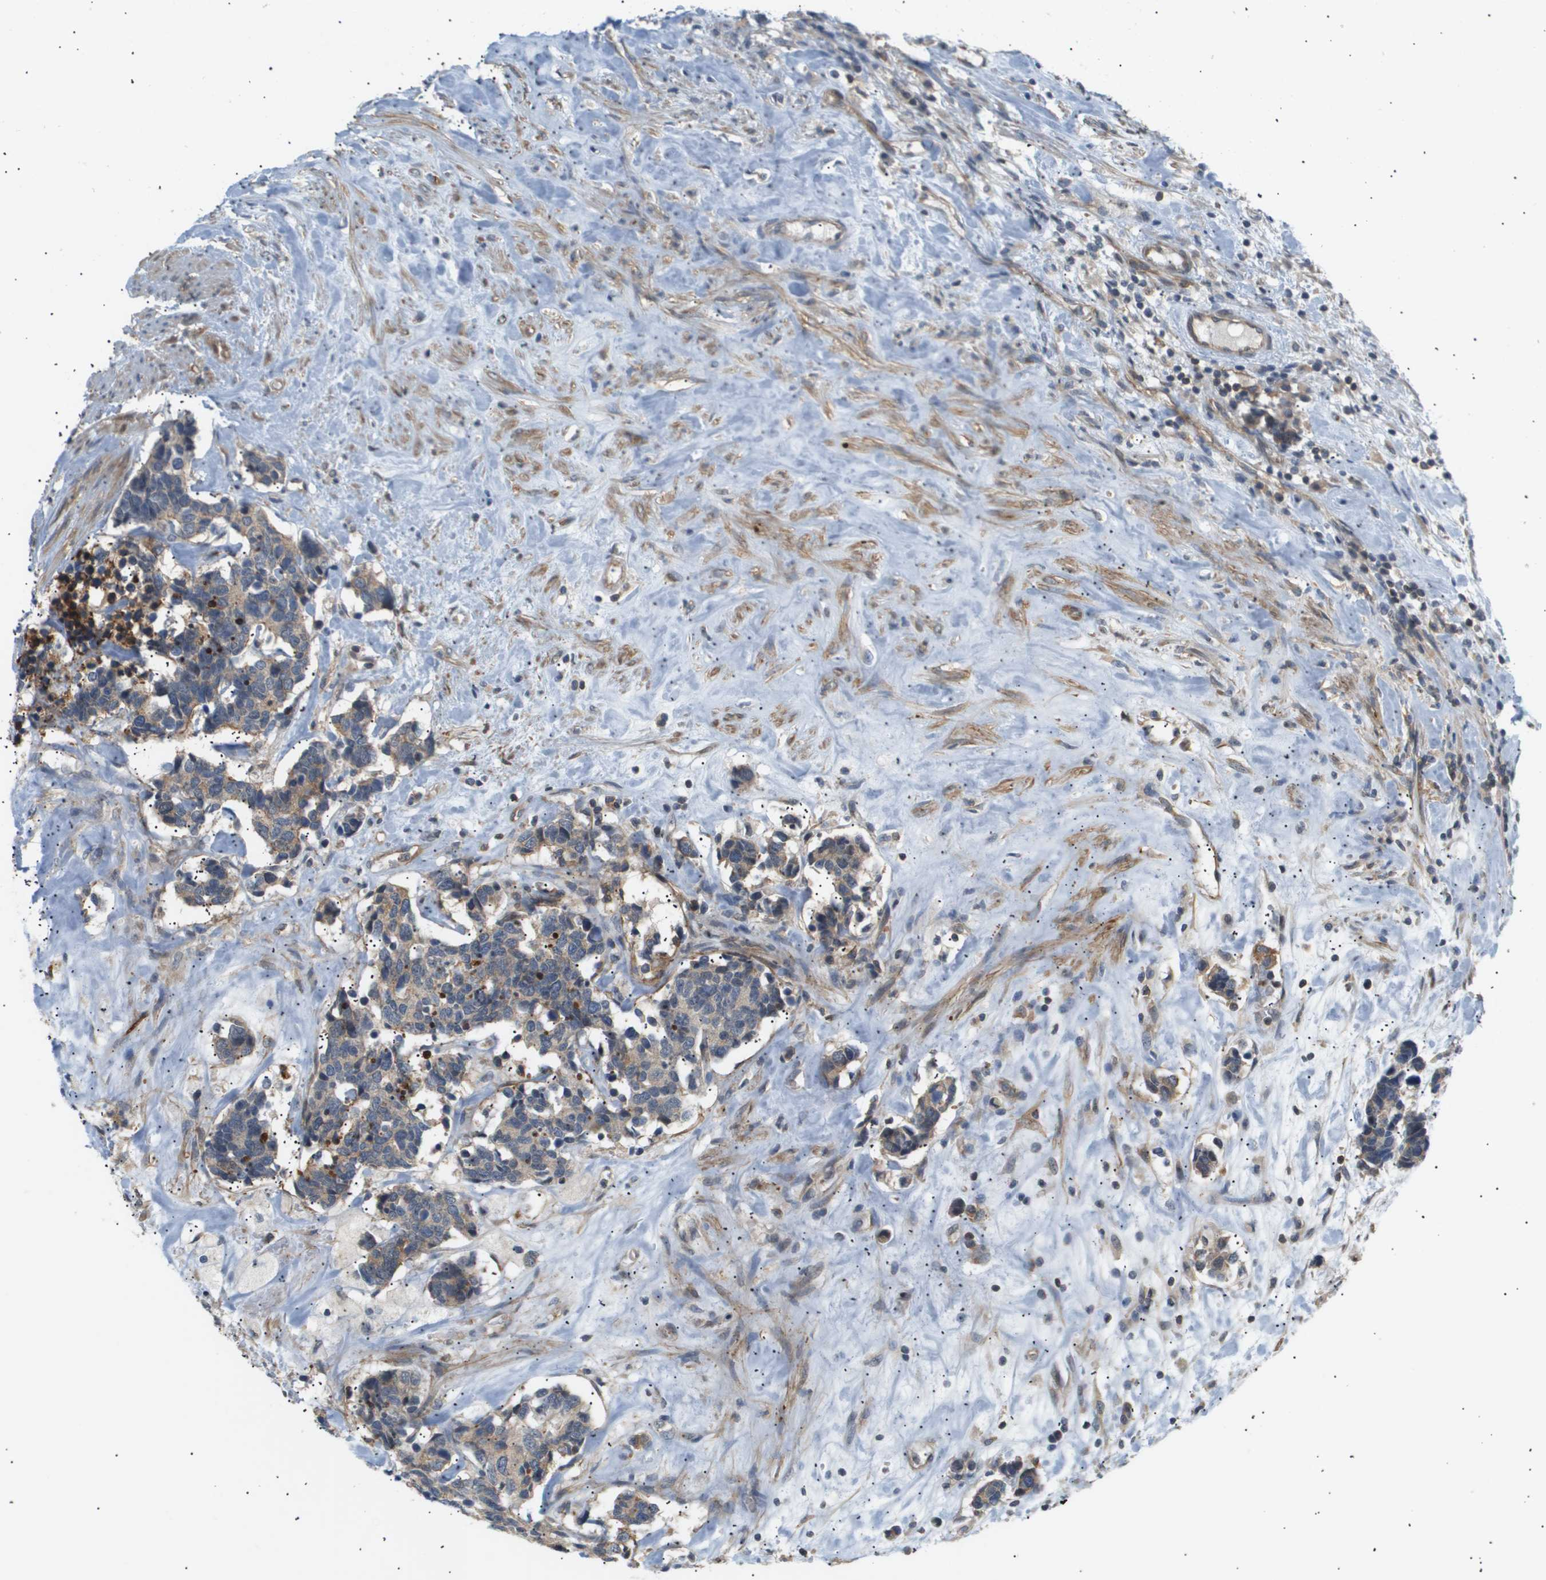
{"staining": {"intensity": "weak", "quantity": "25%-75%", "location": "cytoplasmic/membranous"}, "tissue": "carcinoid", "cell_type": "Tumor cells", "image_type": "cancer", "snomed": [{"axis": "morphology", "description": "Carcinoma, NOS"}, {"axis": "morphology", "description": "Carcinoid, malignant, NOS"}, {"axis": "topography", "description": "Urinary bladder"}], "caption": "A micrograph of human carcinoid stained for a protein demonstrates weak cytoplasmic/membranous brown staining in tumor cells.", "gene": "CORO2B", "patient": {"sex": "male", "age": 57}}